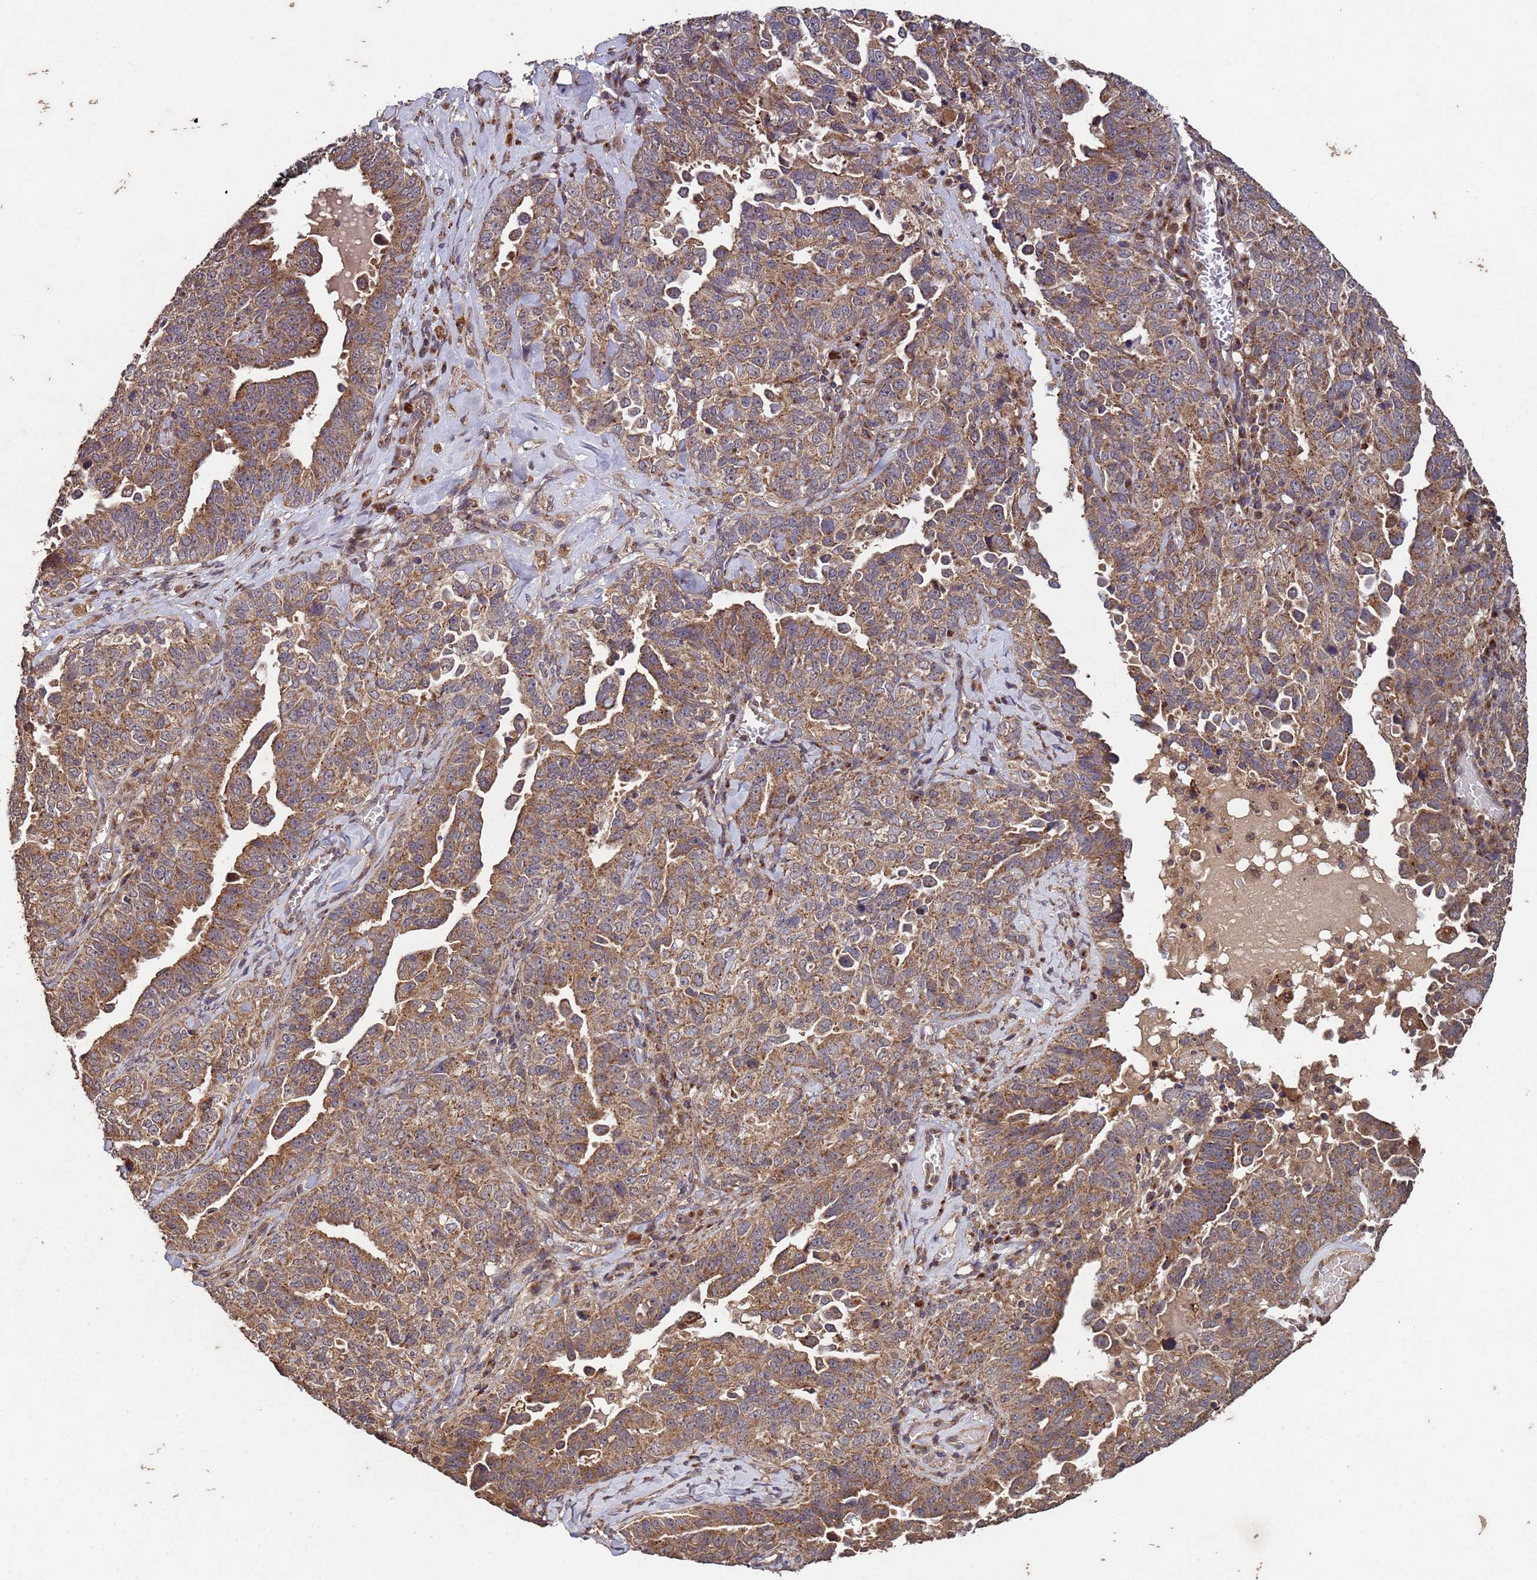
{"staining": {"intensity": "moderate", "quantity": ">75%", "location": "cytoplasmic/membranous"}, "tissue": "ovarian cancer", "cell_type": "Tumor cells", "image_type": "cancer", "snomed": [{"axis": "morphology", "description": "Carcinoma, endometroid"}, {"axis": "topography", "description": "Ovary"}], "caption": "Immunohistochemical staining of ovarian endometroid carcinoma demonstrates medium levels of moderate cytoplasmic/membranous protein positivity in about >75% of tumor cells. (brown staining indicates protein expression, while blue staining denotes nuclei).", "gene": "FASTKD1", "patient": {"sex": "female", "age": 62}}